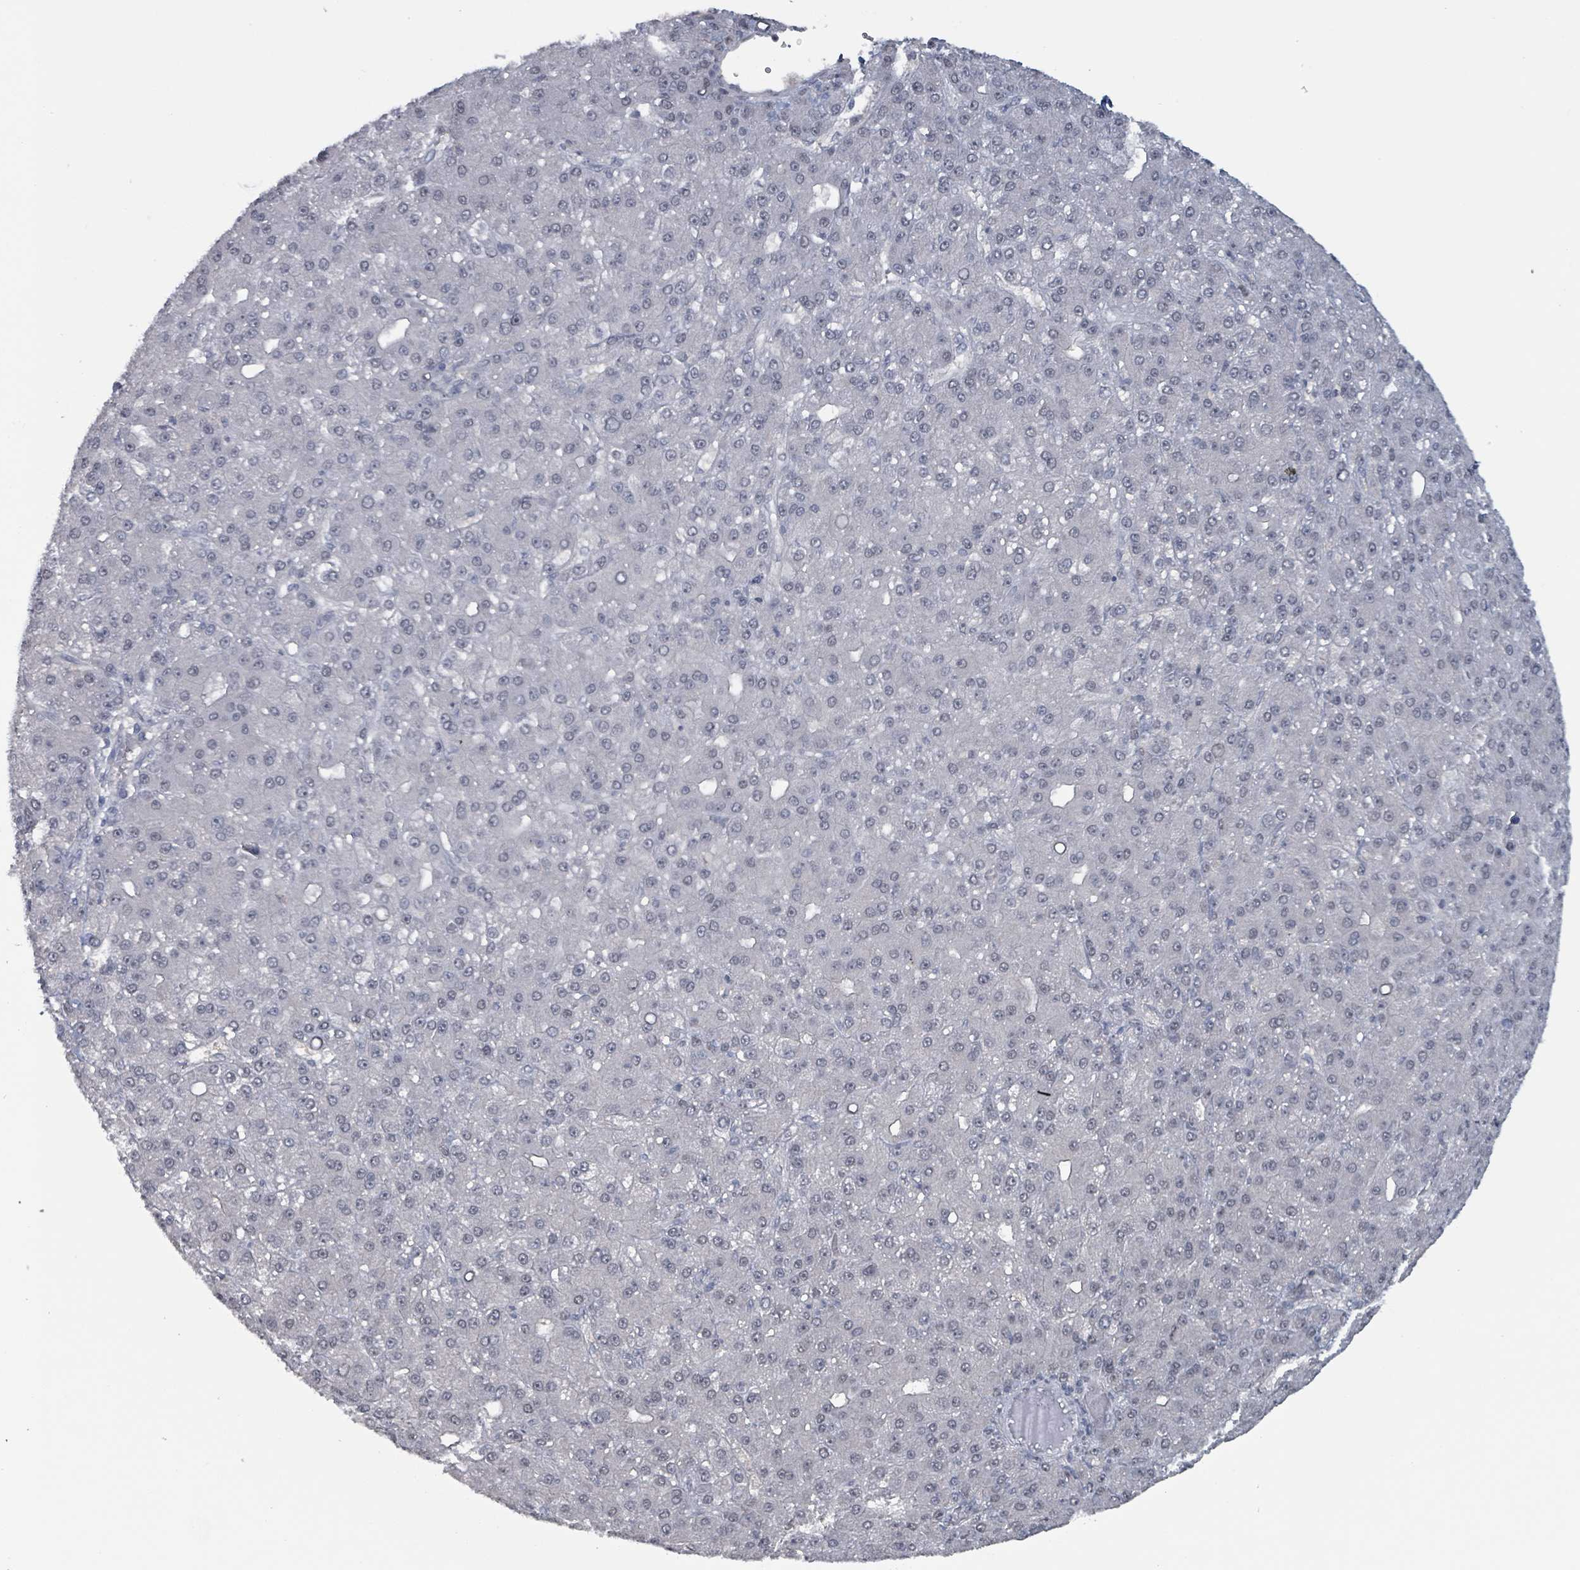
{"staining": {"intensity": "negative", "quantity": "none", "location": "none"}, "tissue": "liver cancer", "cell_type": "Tumor cells", "image_type": "cancer", "snomed": [{"axis": "morphology", "description": "Carcinoma, Hepatocellular, NOS"}, {"axis": "topography", "description": "Liver"}], "caption": "Immunohistochemistry image of neoplastic tissue: liver hepatocellular carcinoma stained with DAB demonstrates no significant protein positivity in tumor cells.", "gene": "BIVM", "patient": {"sex": "male", "age": 67}}